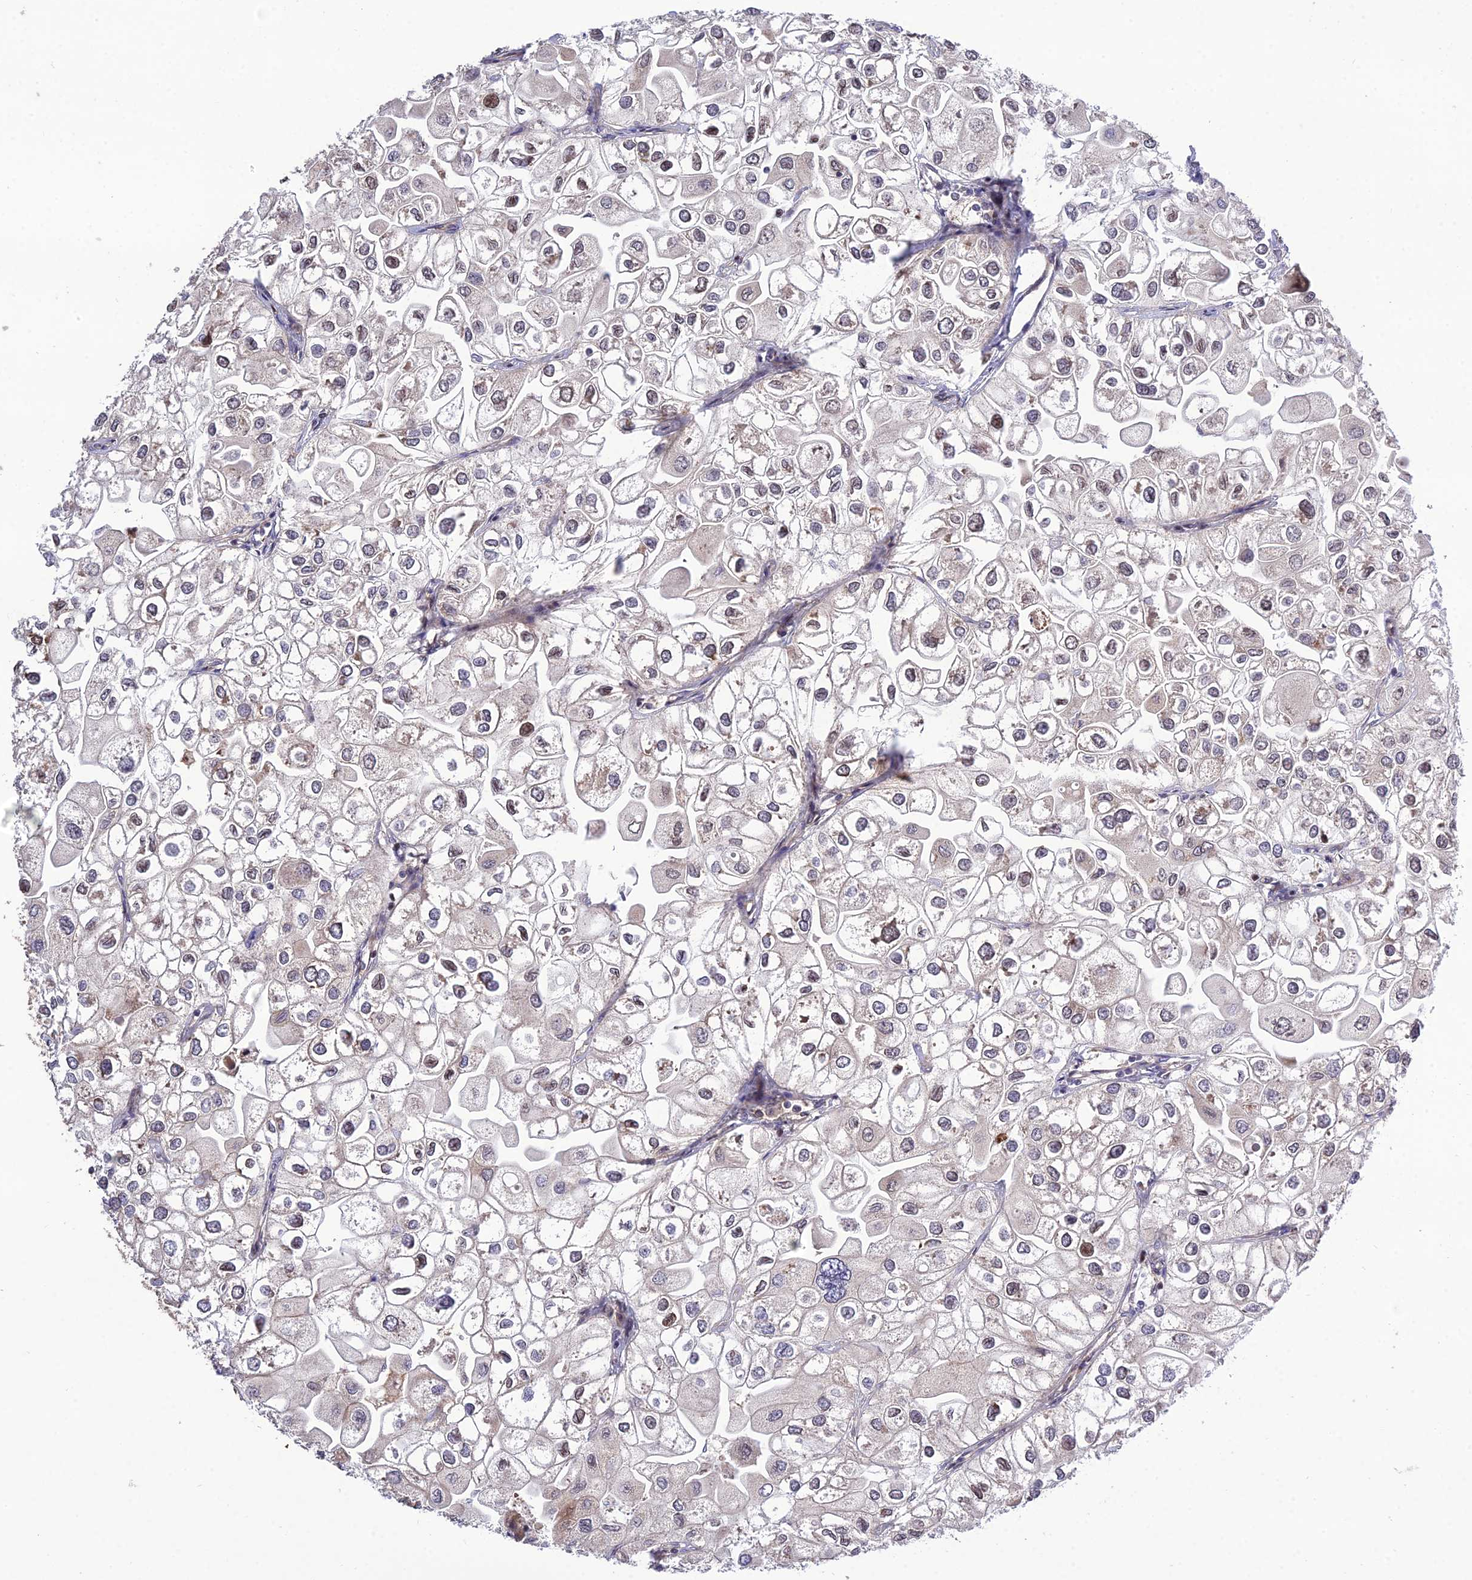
{"staining": {"intensity": "moderate", "quantity": "<25%", "location": "nuclear"}, "tissue": "urothelial cancer", "cell_type": "Tumor cells", "image_type": "cancer", "snomed": [{"axis": "morphology", "description": "Urothelial carcinoma, High grade"}, {"axis": "topography", "description": "Urinary bladder"}], "caption": "Urothelial carcinoma (high-grade) stained with a protein marker demonstrates moderate staining in tumor cells.", "gene": "SMG6", "patient": {"sex": "male", "age": 64}}